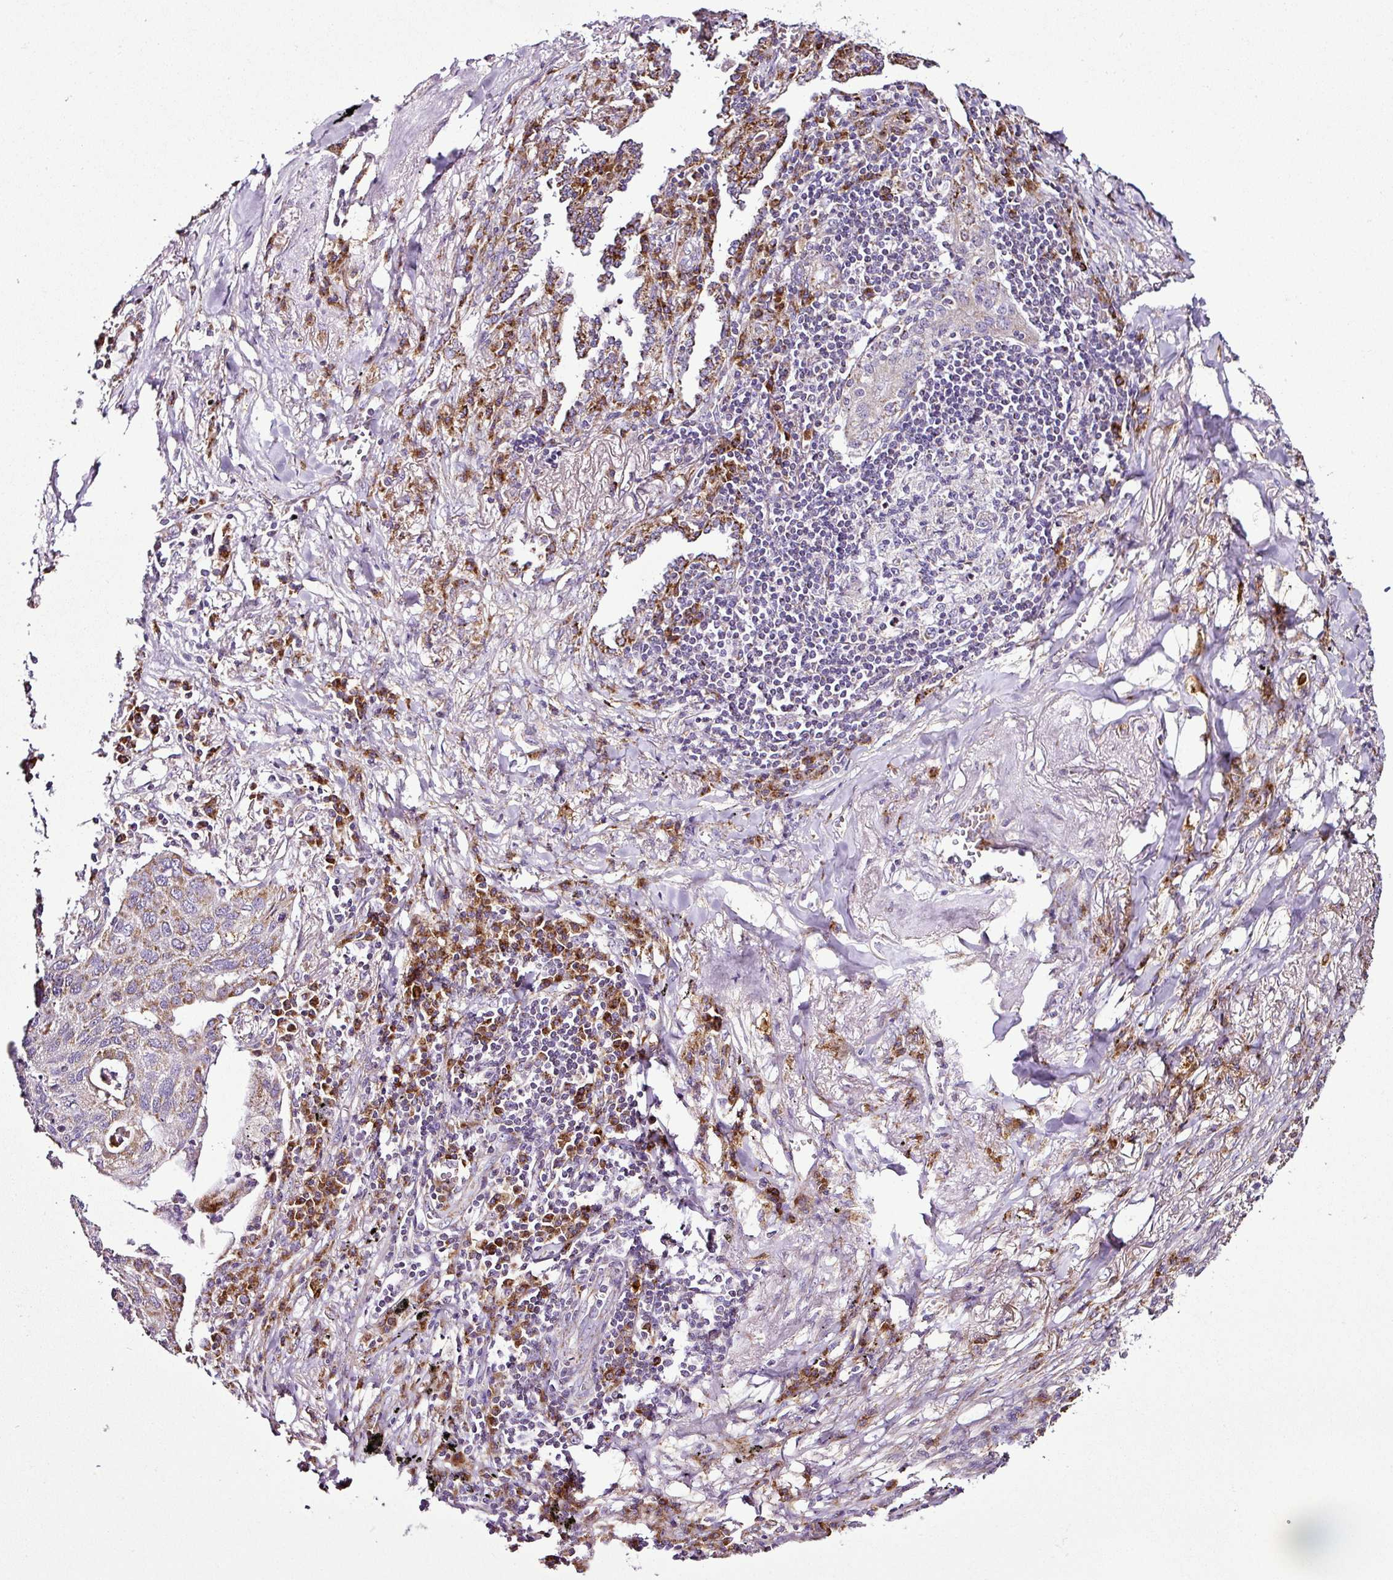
{"staining": {"intensity": "weak", "quantity": "25%-75%", "location": "cytoplasmic/membranous"}, "tissue": "lung cancer", "cell_type": "Tumor cells", "image_type": "cancer", "snomed": [{"axis": "morphology", "description": "Squamous cell carcinoma, NOS"}, {"axis": "topography", "description": "Lung"}], "caption": "A histopathology image of lung cancer stained for a protein demonstrates weak cytoplasmic/membranous brown staining in tumor cells.", "gene": "DPAGT1", "patient": {"sex": "female", "age": 63}}